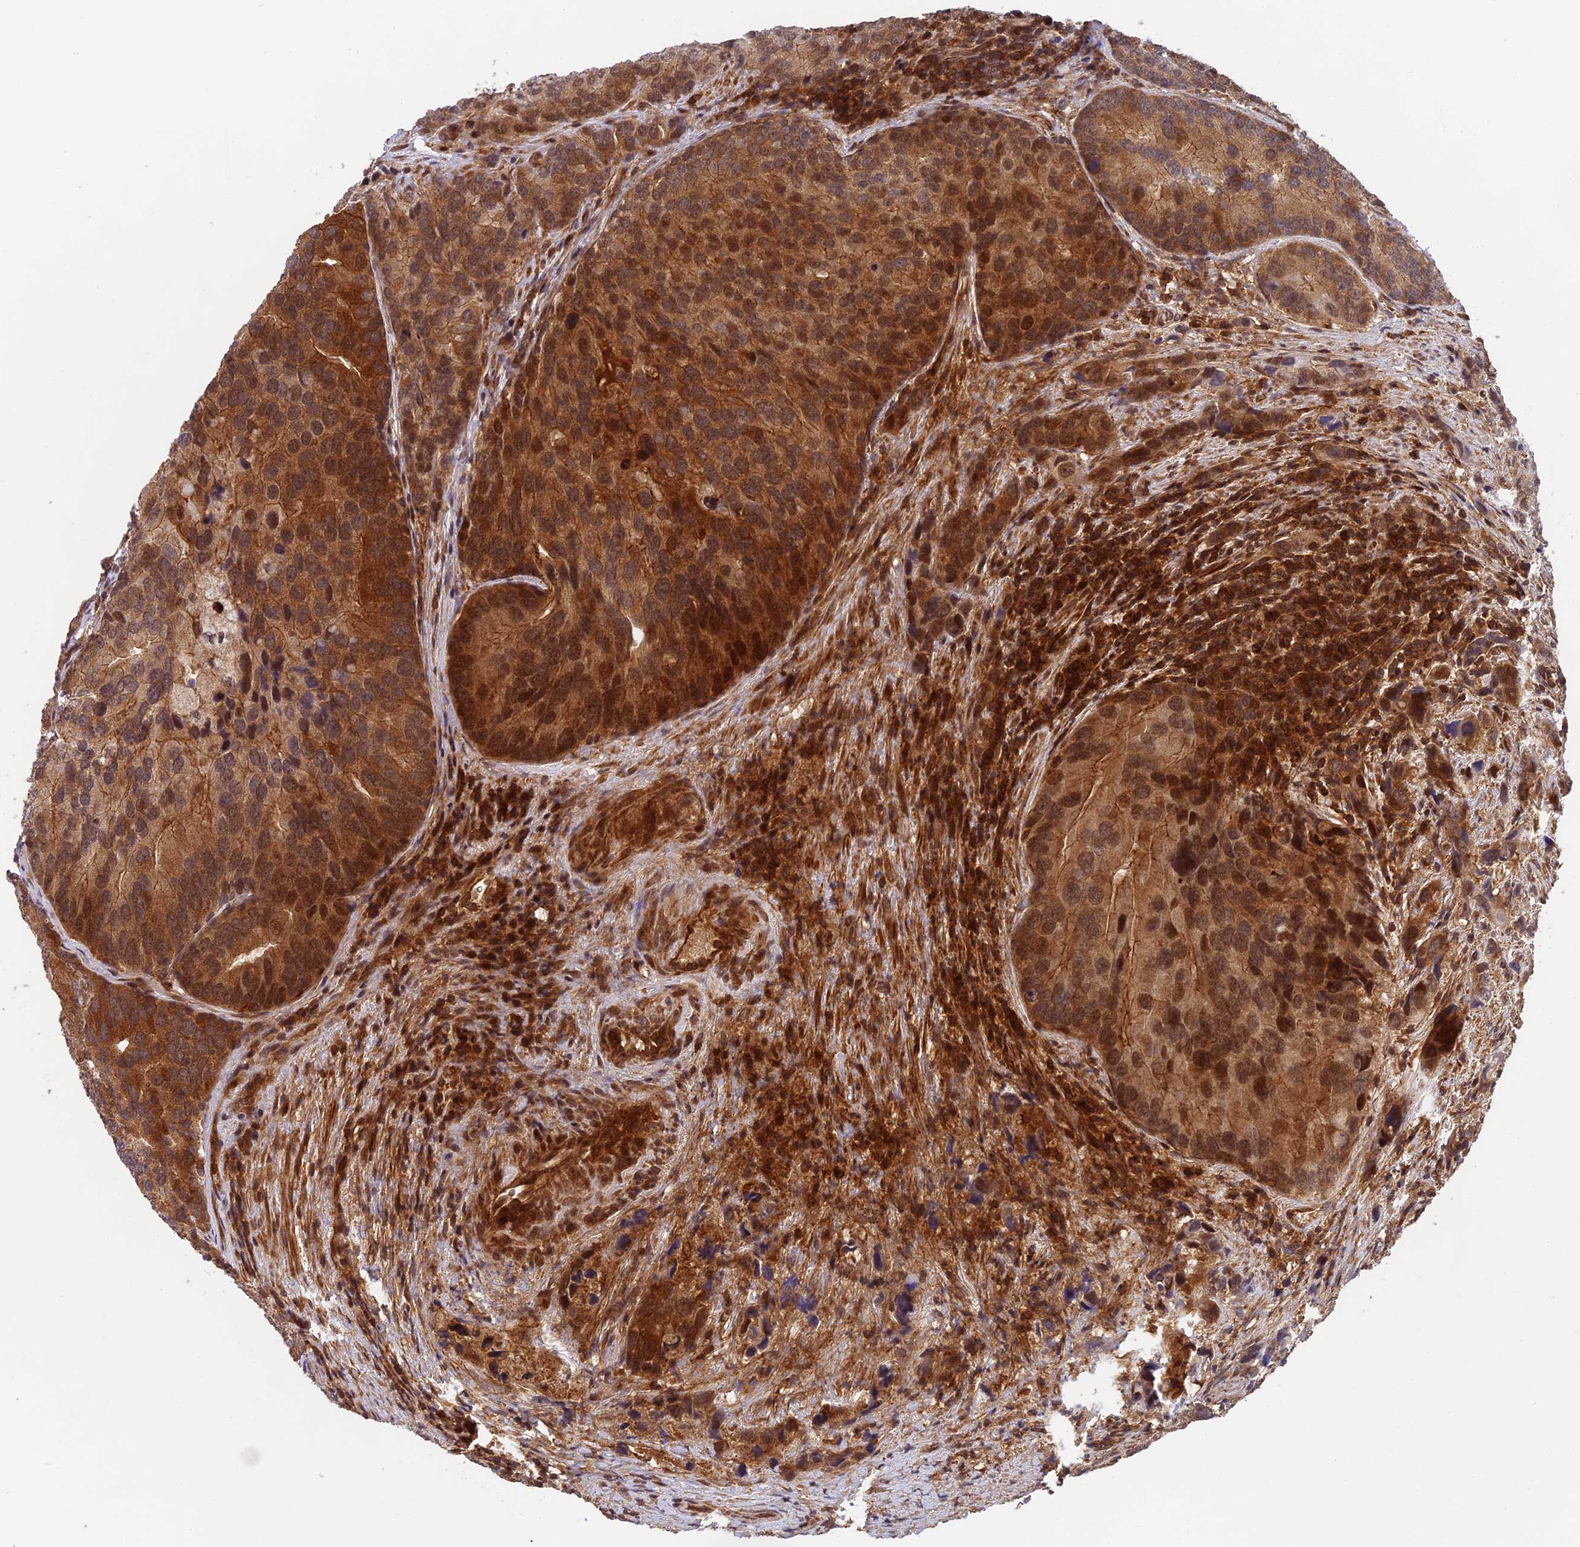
{"staining": {"intensity": "moderate", "quantity": "25%-75%", "location": "cytoplasmic/membranous,nuclear"}, "tissue": "prostate cancer", "cell_type": "Tumor cells", "image_type": "cancer", "snomed": [{"axis": "morphology", "description": "Adenocarcinoma, High grade"}, {"axis": "topography", "description": "Prostate"}], "caption": "This micrograph exhibits IHC staining of human prostate cancer (adenocarcinoma (high-grade)), with medium moderate cytoplasmic/membranous and nuclear positivity in about 25%-75% of tumor cells.", "gene": "OSBPL1A", "patient": {"sex": "male", "age": 62}}